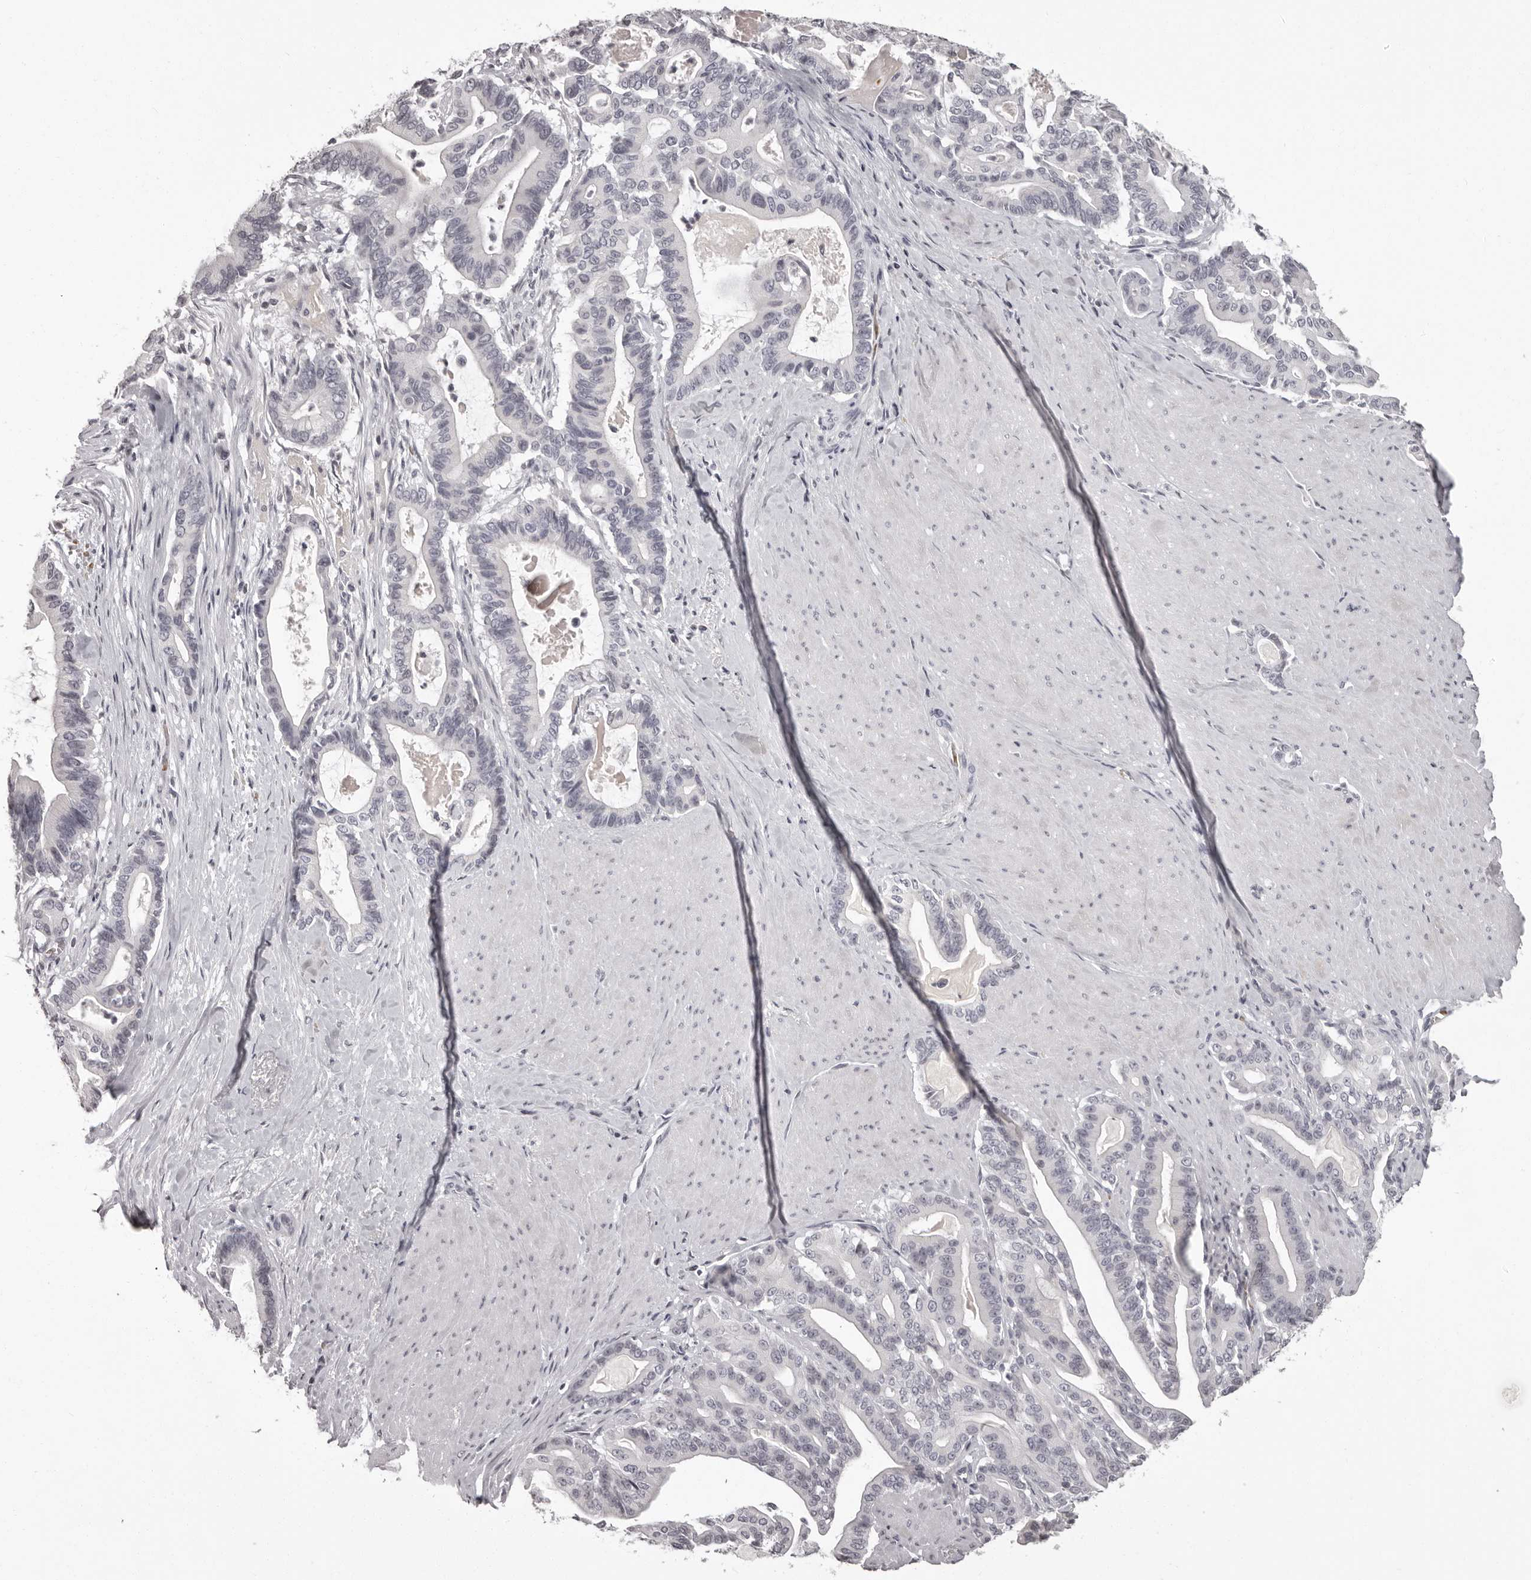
{"staining": {"intensity": "negative", "quantity": "none", "location": "none"}, "tissue": "pancreatic cancer", "cell_type": "Tumor cells", "image_type": "cancer", "snomed": [{"axis": "morphology", "description": "Adenocarcinoma, NOS"}, {"axis": "topography", "description": "Pancreas"}], "caption": "There is no significant staining in tumor cells of pancreatic cancer.", "gene": "C8orf74", "patient": {"sex": "male", "age": 63}}